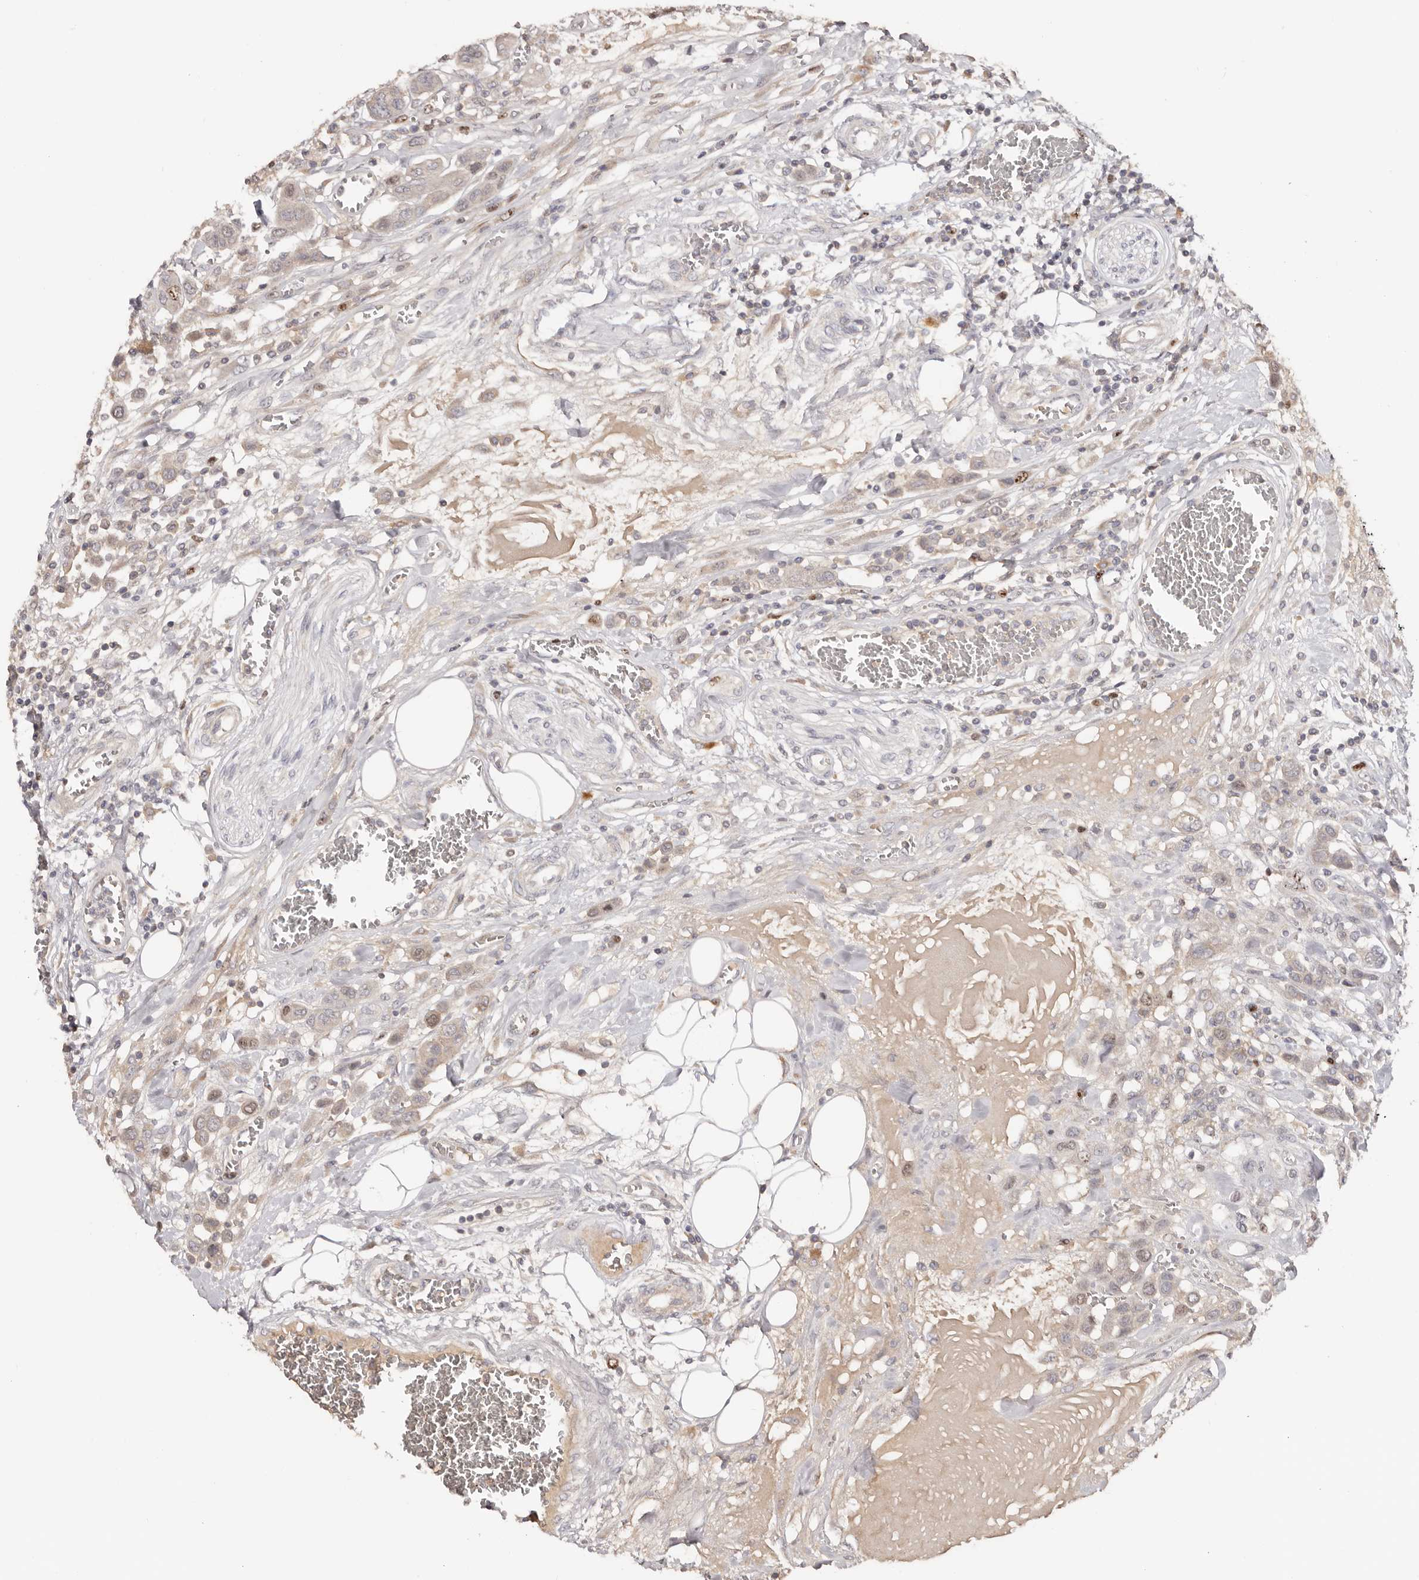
{"staining": {"intensity": "weak", "quantity": "<25%", "location": "cytoplasmic/membranous"}, "tissue": "urothelial cancer", "cell_type": "Tumor cells", "image_type": "cancer", "snomed": [{"axis": "morphology", "description": "Urothelial carcinoma, High grade"}, {"axis": "topography", "description": "Urinary bladder"}], "caption": "An image of urothelial cancer stained for a protein displays no brown staining in tumor cells. (Stains: DAB immunohistochemistry (IHC) with hematoxylin counter stain, Microscopy: brightfield microscopy at high magnification).", "gene": "CCDC190", "patient": {"sex": "male", "age": 50}}